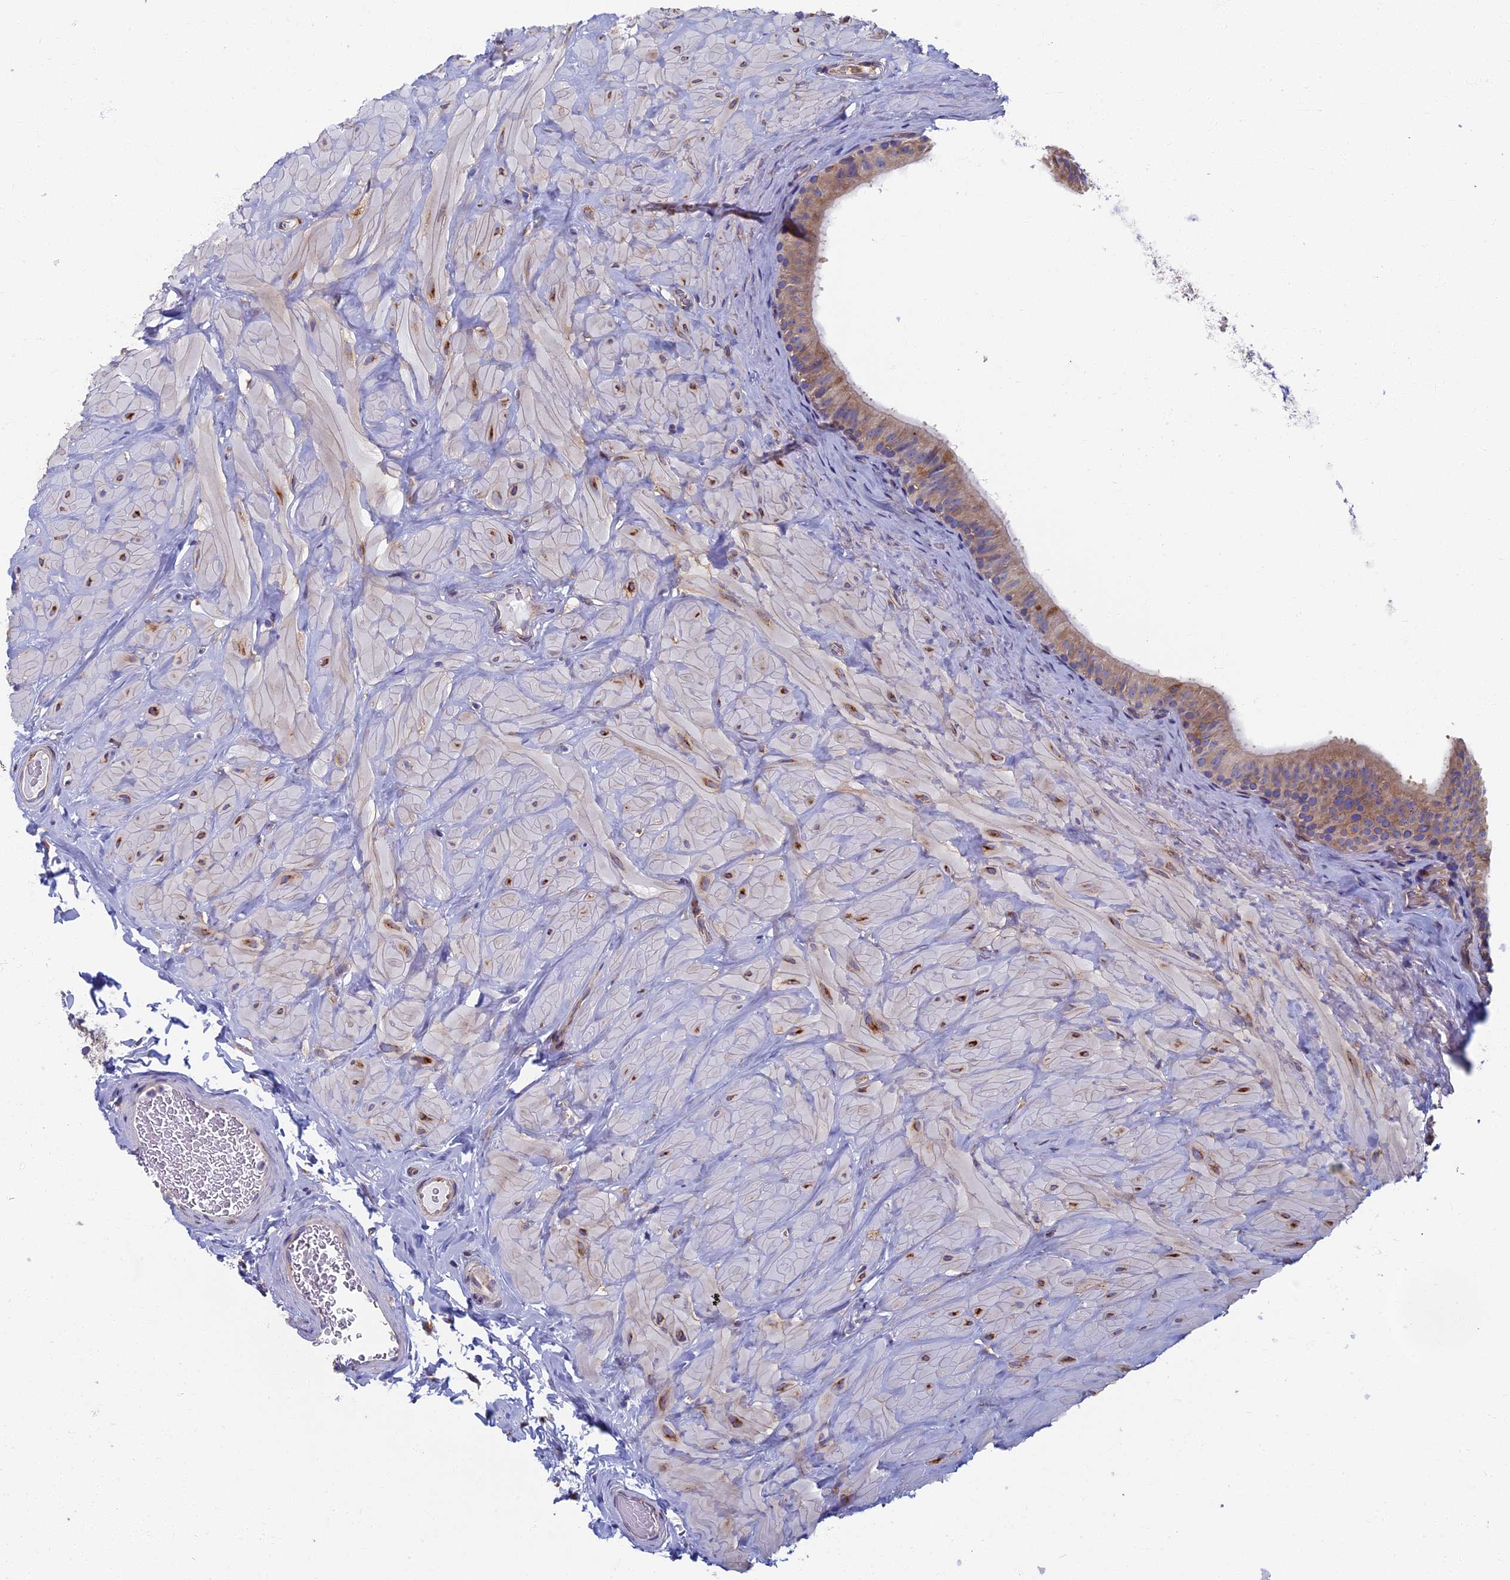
{"staining": {"intensity": "moderate", "quantity": ">75%", "location": "cytoplasmic/membranous"}, "tissue": "epididymis", "cell_type": "Glandular cells", "image_type": "normal", "snomed": [{"axis": "morphology", "description": "Normal tissue, NOS"}, {"axis": "topography", "description": "Soft tissue"}, {"axis": "topography", "description": "Vascular tissue"}, {"axis": "topography", "description": "Epididymis"}], "caption": "Protein expression by immunohistochemistry demonstrates moderate cytoplasmic/membranous staining in approximately >75% of glandular cells in normal epididymis. The staining is performed using DAB brown chromogen to label protein expression. The nuclei are counter-stained blue using hematoxylin.", "gene": "YBX1", "patient": {"sex": "male", "age": 49}}